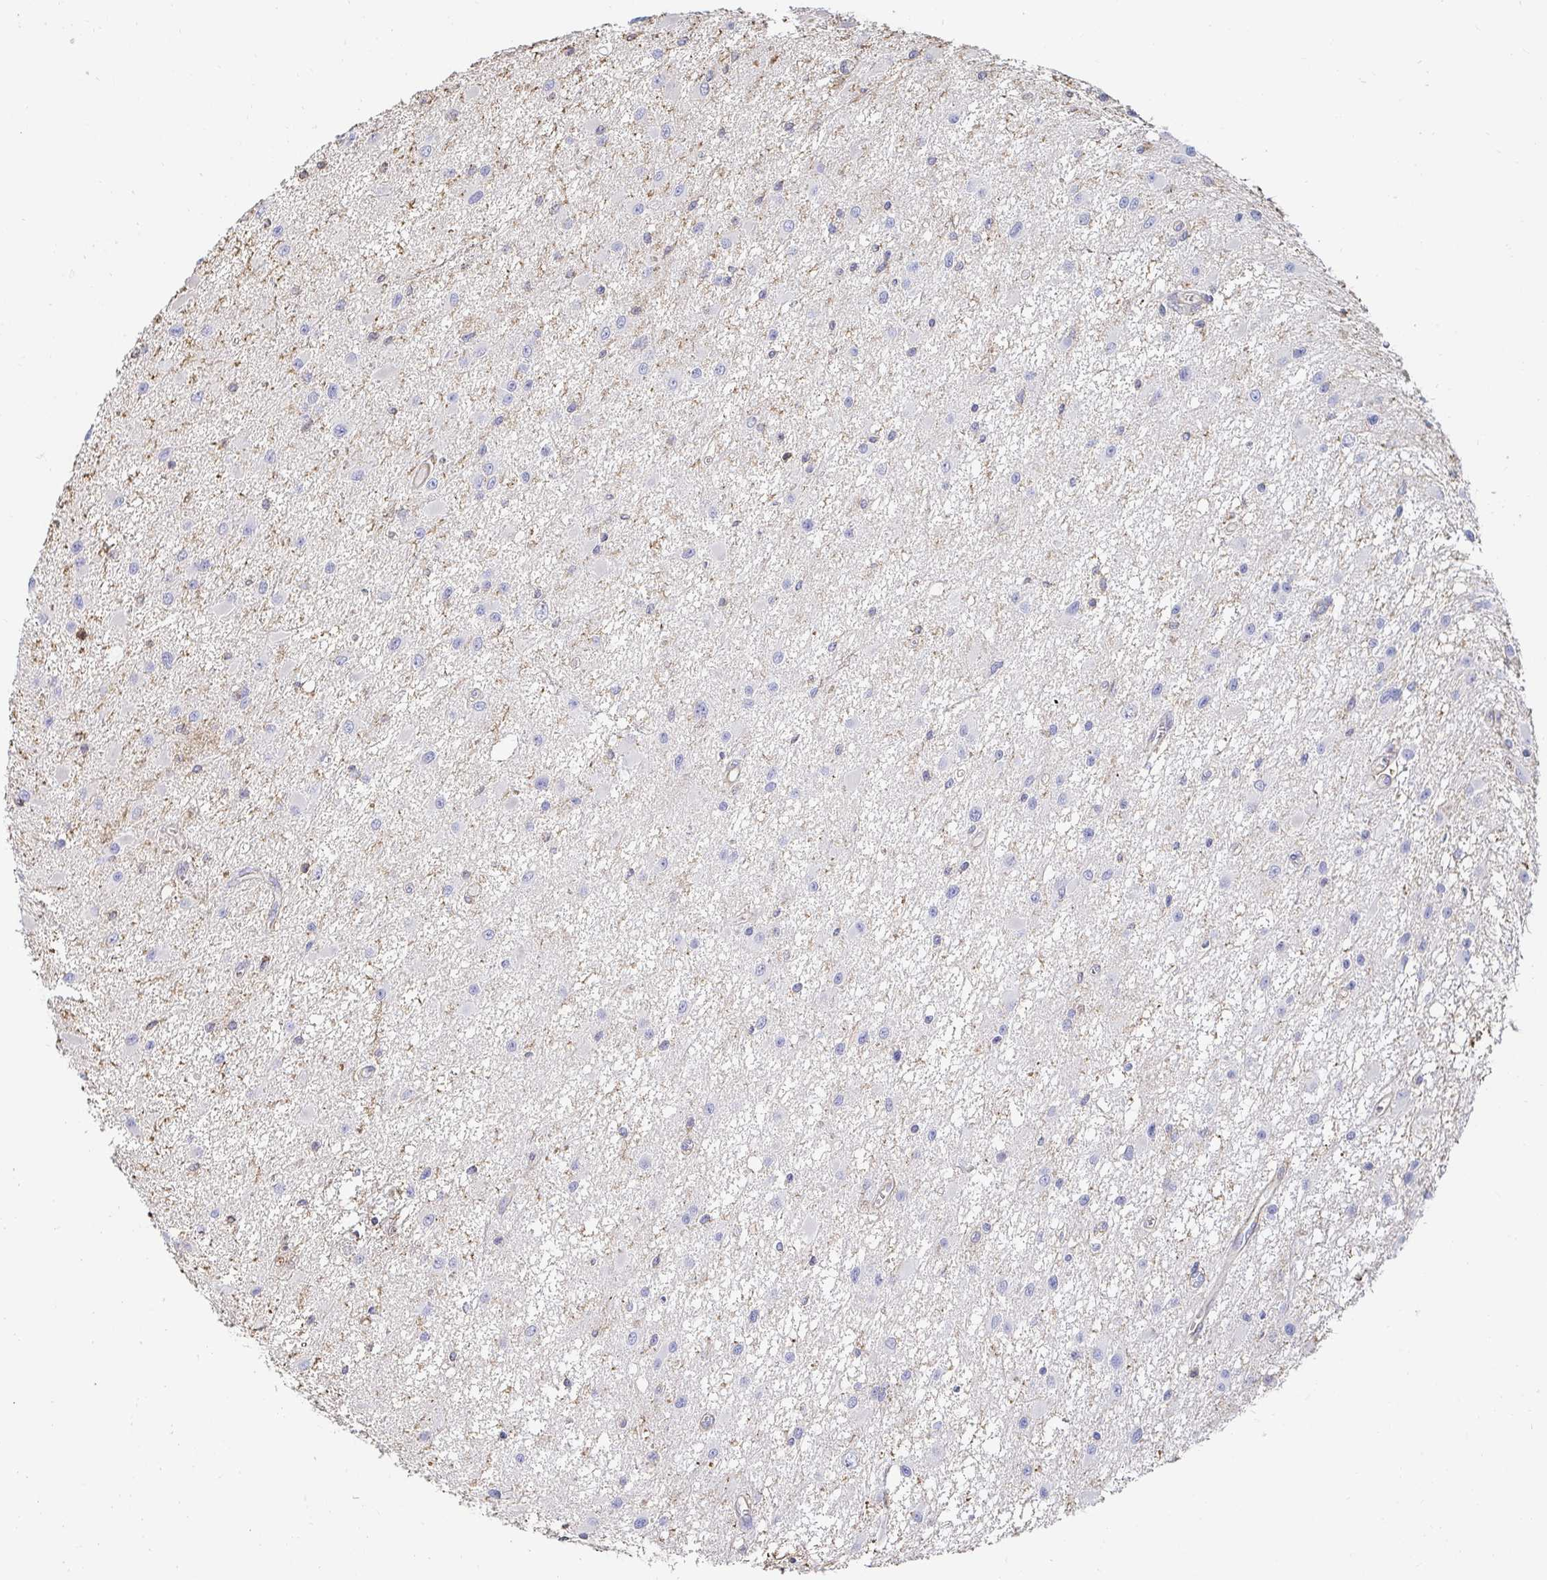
{"staining": {"intensity": "negative", "quantity": "none", "location": "none"}, "tissue": "glioma", "cell_type": "Tumor cells", "image_type": "cancer", "snomed": [{"axis": "morphology", "description": "Glioma, malignant, High grade"}, {"axis": "topography", "description": "Brain"}], "caption": "The IHC image has no significant staining in tumor cells of glioma tissue. (Immunohistochemistry, brightfield microscopy, high magnification).", "gene": "PTPN14", "patient": {"sex": "male", "age": 54}}